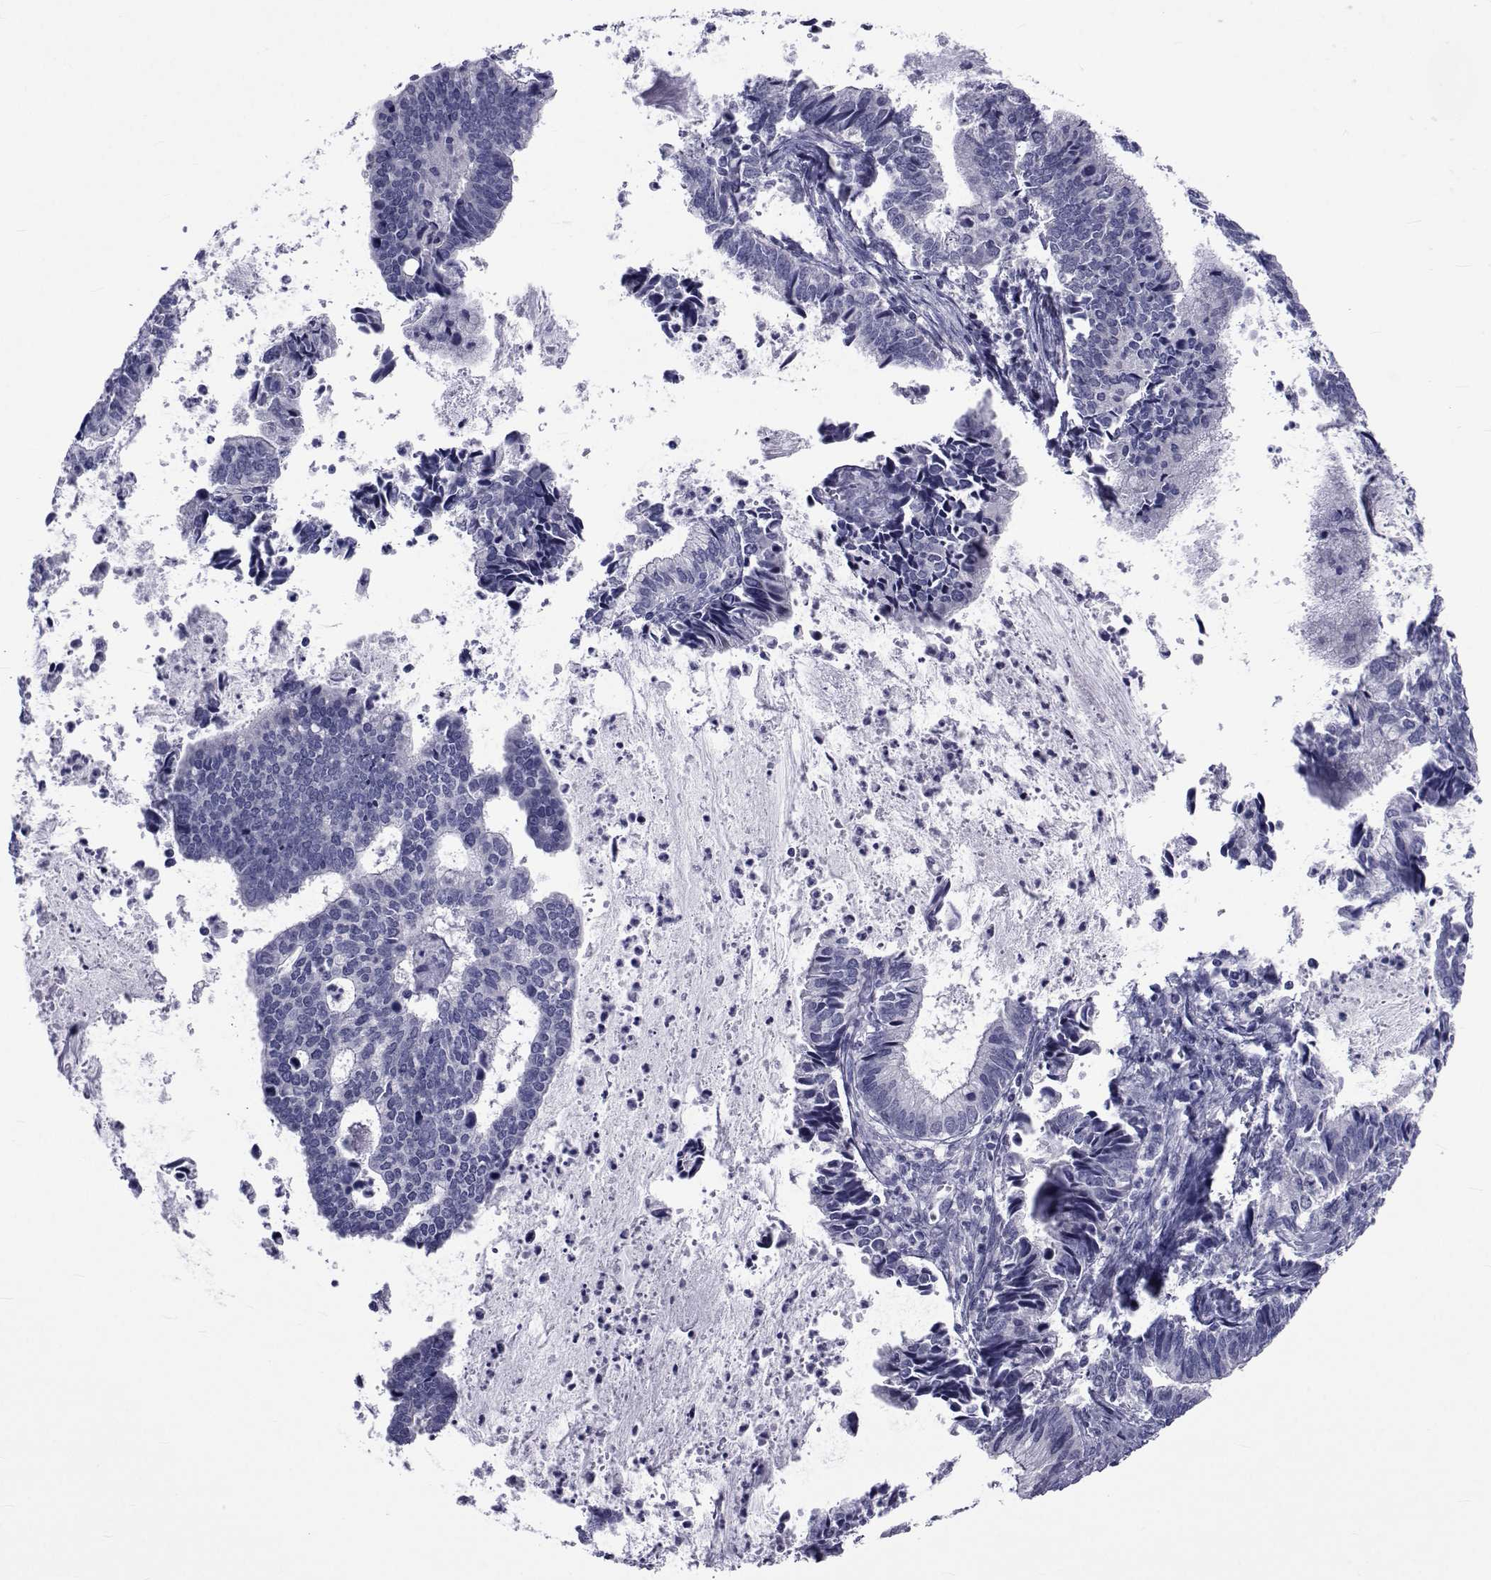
{"staining": {"intensity": "negative", "quantity": "none", "location": "none"}, "tissue": "cervical cancer", "cell_type": "Tumor cells", "image_type": "cancer", "snomed": [{"axis": "morphology", "description": "Adenocarcinoma, NOS"}, {"axis": "topography", "description": "Cervix"}], "caption": "The micrograph demonstrates no significant positivity in tumor cells of cervical cancer.", "gene": "GKAP1", "patient": {"sex": "female", "age": 42}}